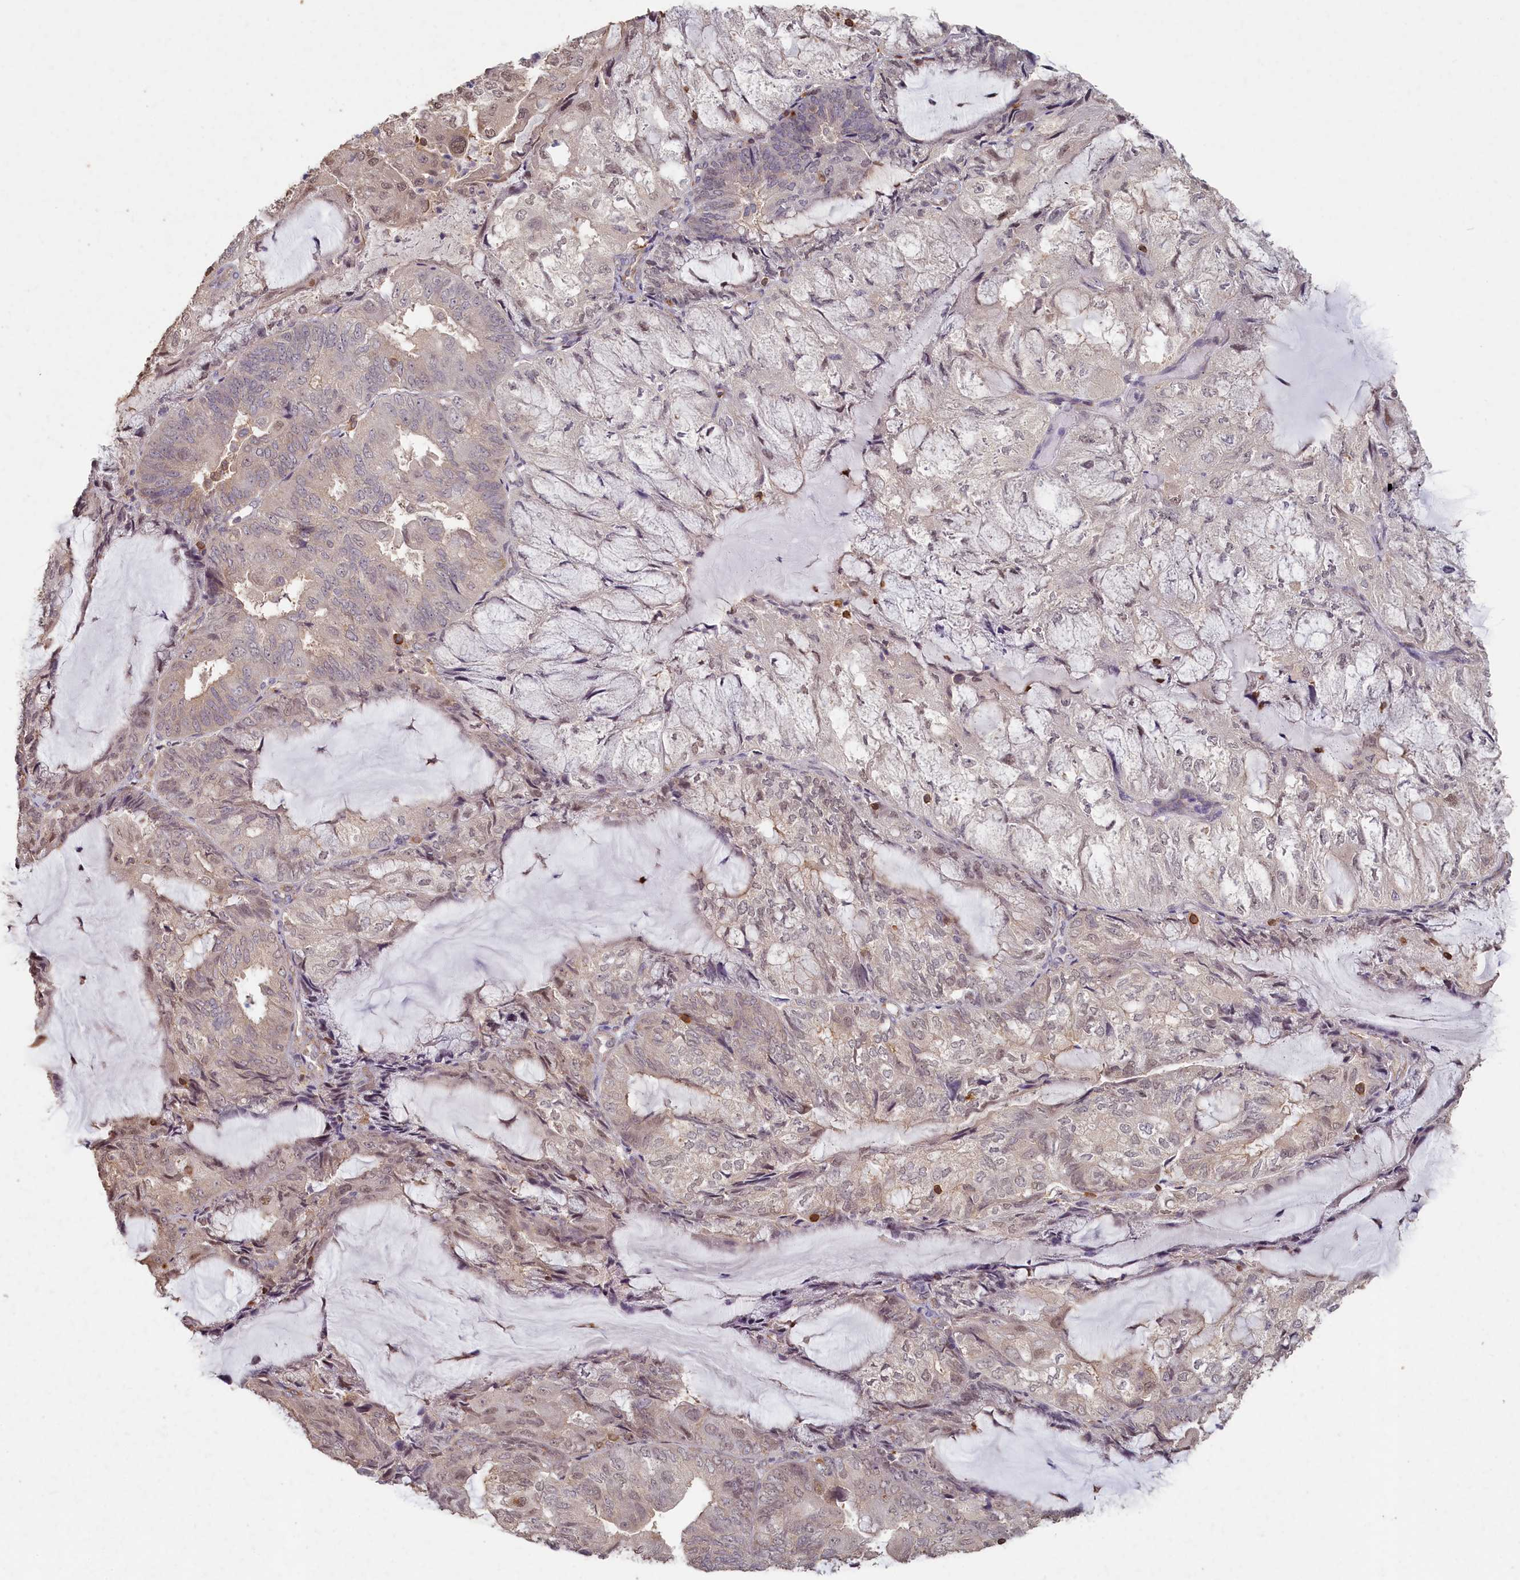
{"staining": {"intensity": "weak", "quantity": "25%-75%", "location": "cytoplasmic/membranous"}, "tissue": "endometrial cancer", "cell_type": "Tumor cells", "image_type": "cancer", "snomed": [{"axis": "morphology", "description": "Adenocarcinoma, NOS"}, {"axis": "topography", "description": "Endometrium"}], "caption": "The immunohistochemical stain highlights weak cytoplasmic/membranous positivity in tumor cells of endometrial adenocarcinoma tissue.", "gene": "MADD", "patient": {"sex": "female", "age": 81}}